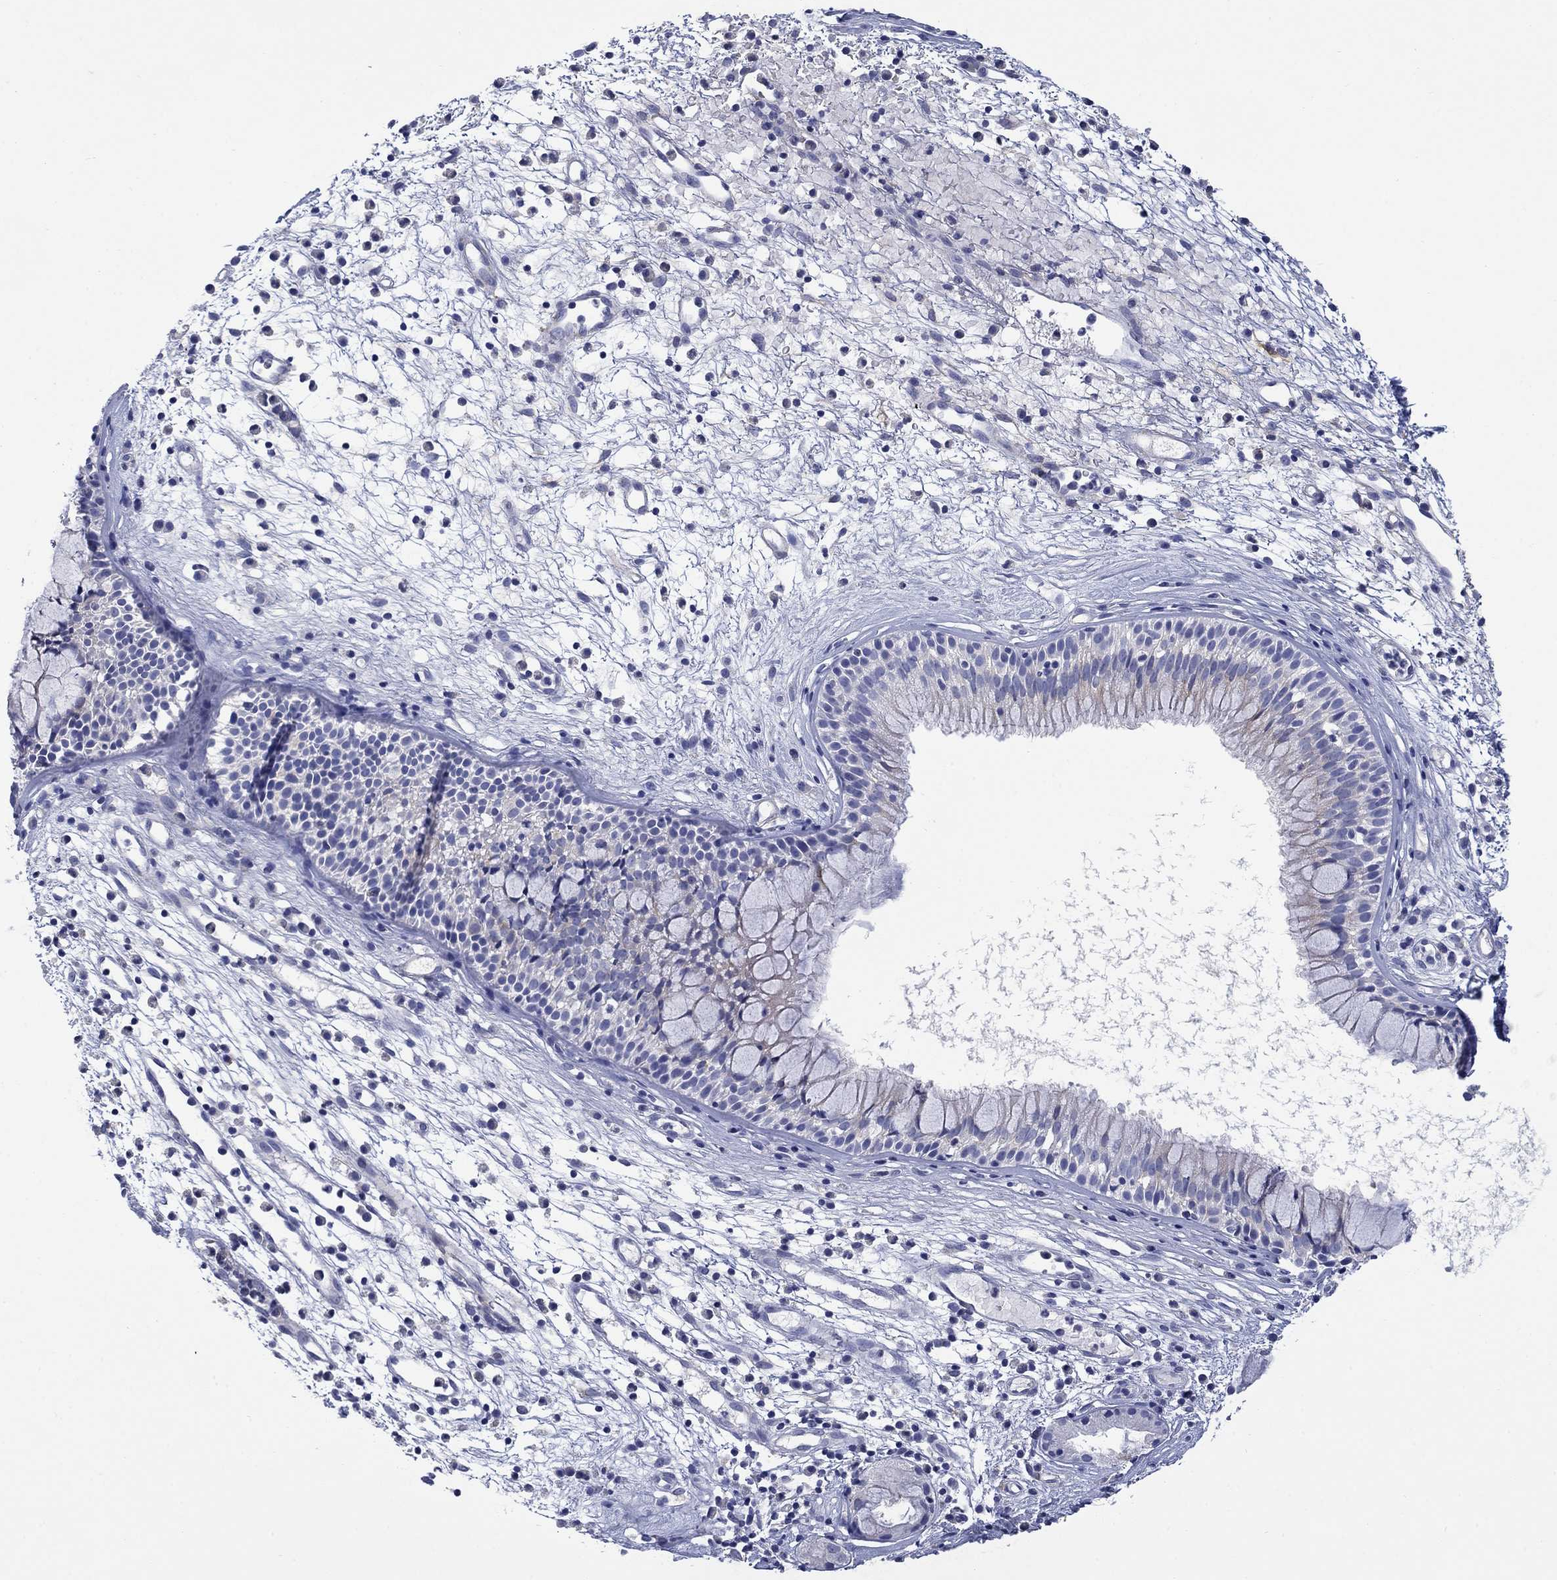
{"staining": {"intensity": "negative", "quantity": "none", "location": "none"}, "tissue": "nasopharynx", "cell_type": "Respiratory epithelial cells", "image_type": "normal", "snomed": [{"axis": "morphology", "description": "Normal tissue, NOS"}, {"axis": "topography", "description": "Nasopharynx"}], "caption": "This is an immunohistochemistry photomicrograph of unremarkable nasopharynx. There is no positivity in respiratory epithelial cells.", "gene": "PTPRZ1", "patient": {"sex": "male", "age": 77}}